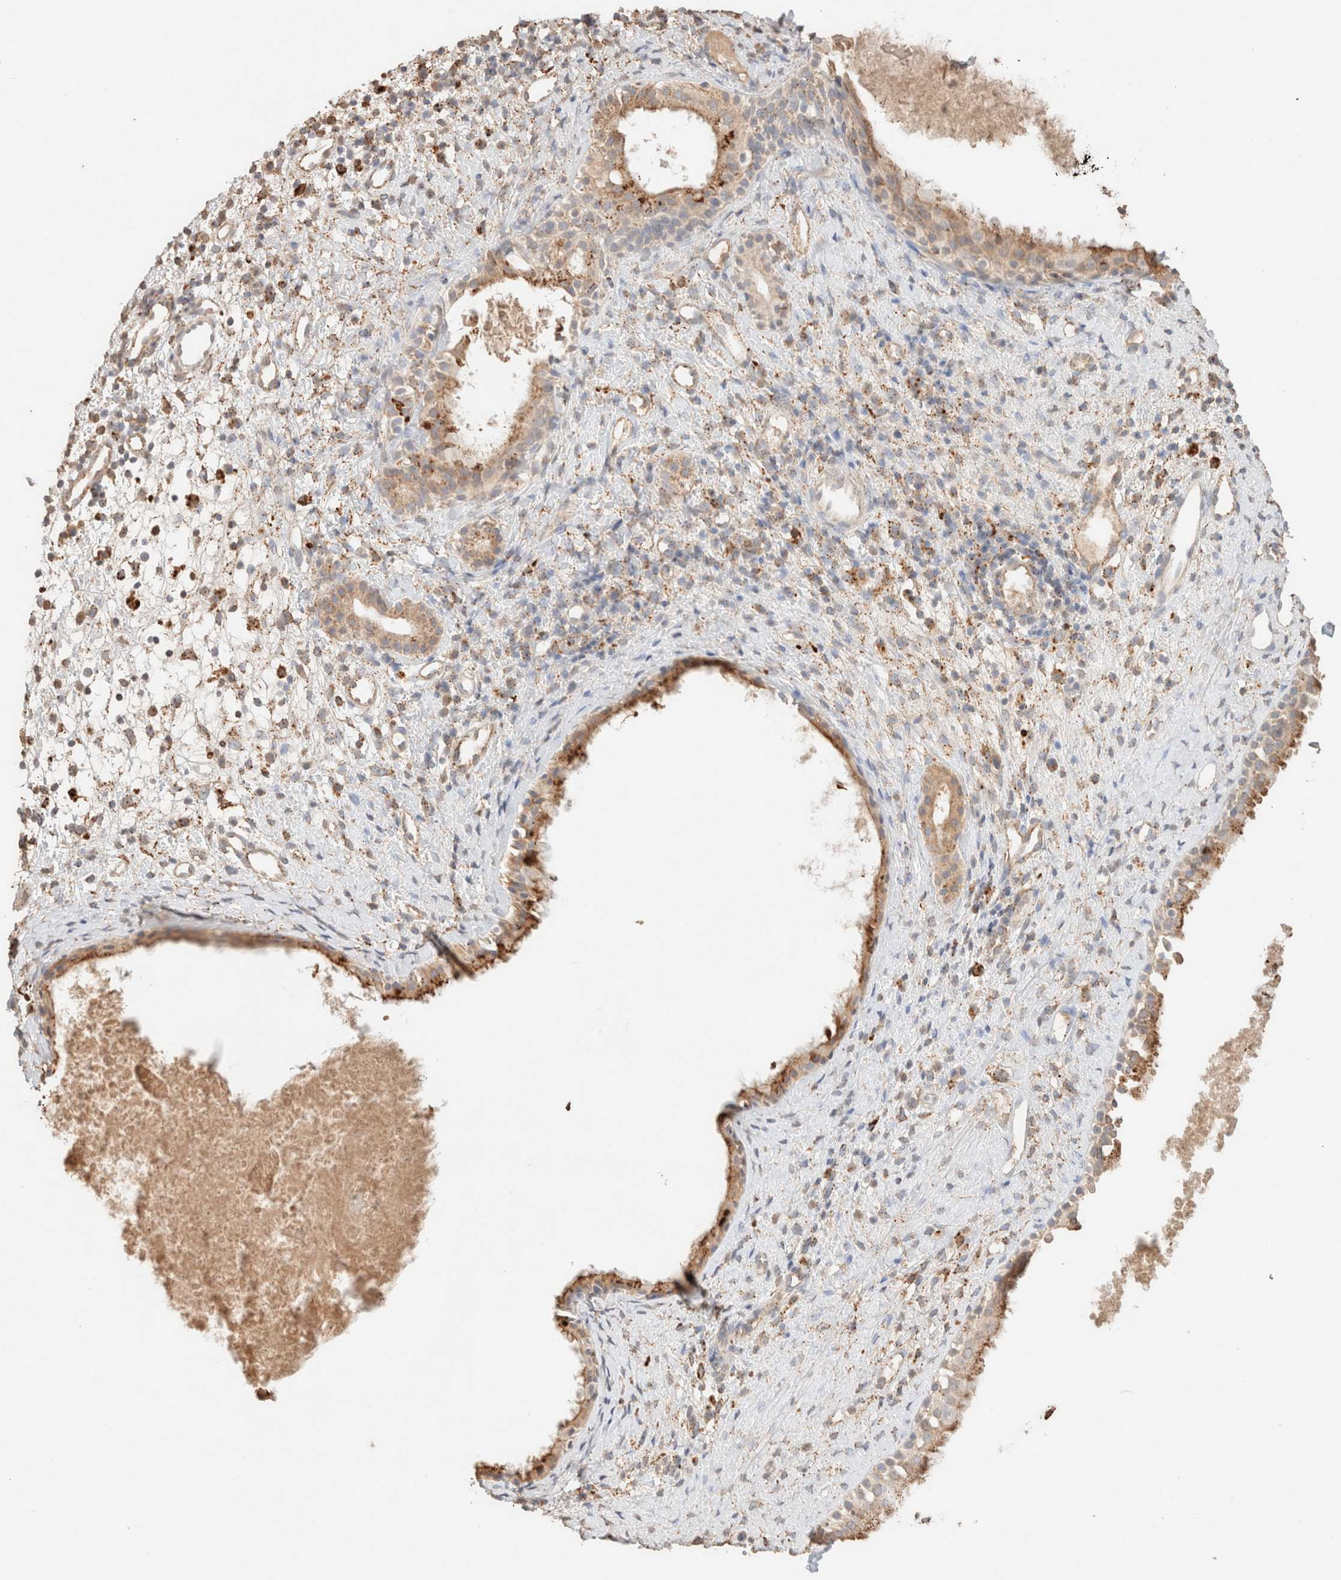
{"staining": {"intensity": "moderate", "quantity": "25%-75%", "location": "cytoplasmic/membranous"}, "tissue": "nasopharynx", "cell_type": "Respiratory epithelial cells", "image_type": "normal", "snomed": [{"axis": "morphology", "description": "Normal tissue, NOS"}, {"axis": "topography", "description": "Nasopharynx"}], "caption": "Human nasopharynx stained for a protein (brown) reveals moderate cytoplasmic/membranous positive staining in approximately 25%-75% of respiratory epithelial cells.", "gene": "CTSC", "patient": {"sex": "male", "age": 22}}